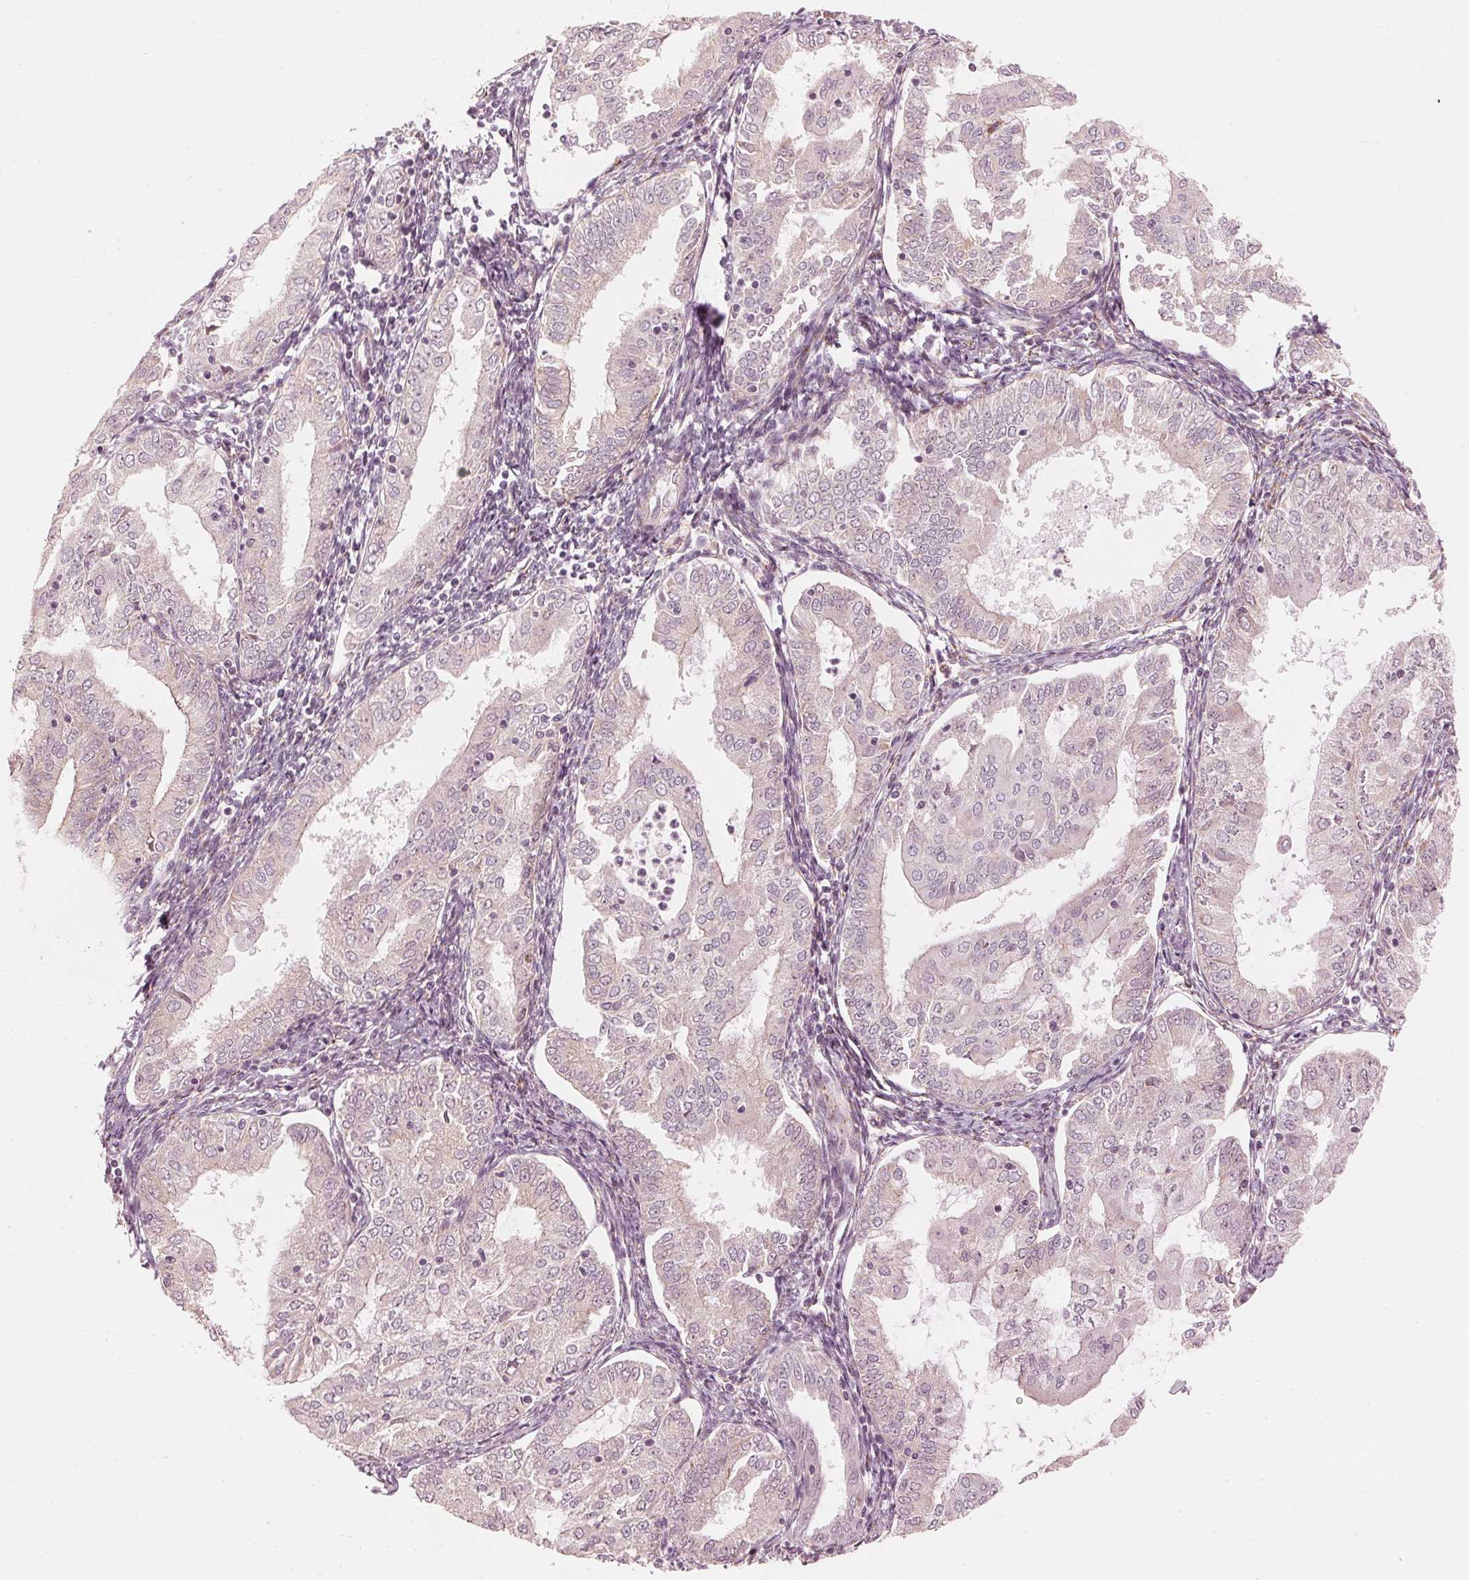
{"staining": {"intensity": "negative", "quantity": "none", "location": "none"}, "tissue": "endometrial cancer", "cell_type": "Tumor cells", "image_type": "cancer", "snomed": [{"axis": "morphology", "description": "Adenocarcinoma, NOS"}, {"axis": "topography", "description": "Endometrium"}], "caption": "Immunohistochemistry histopathology image of neoplastic tissue: endometrial cancer (adenocarcinoma) stained with DAB shows no significant protein positivity in tumor cells.", "gene": "TMED6", "patient": {"sex": "female", "age": 55}}